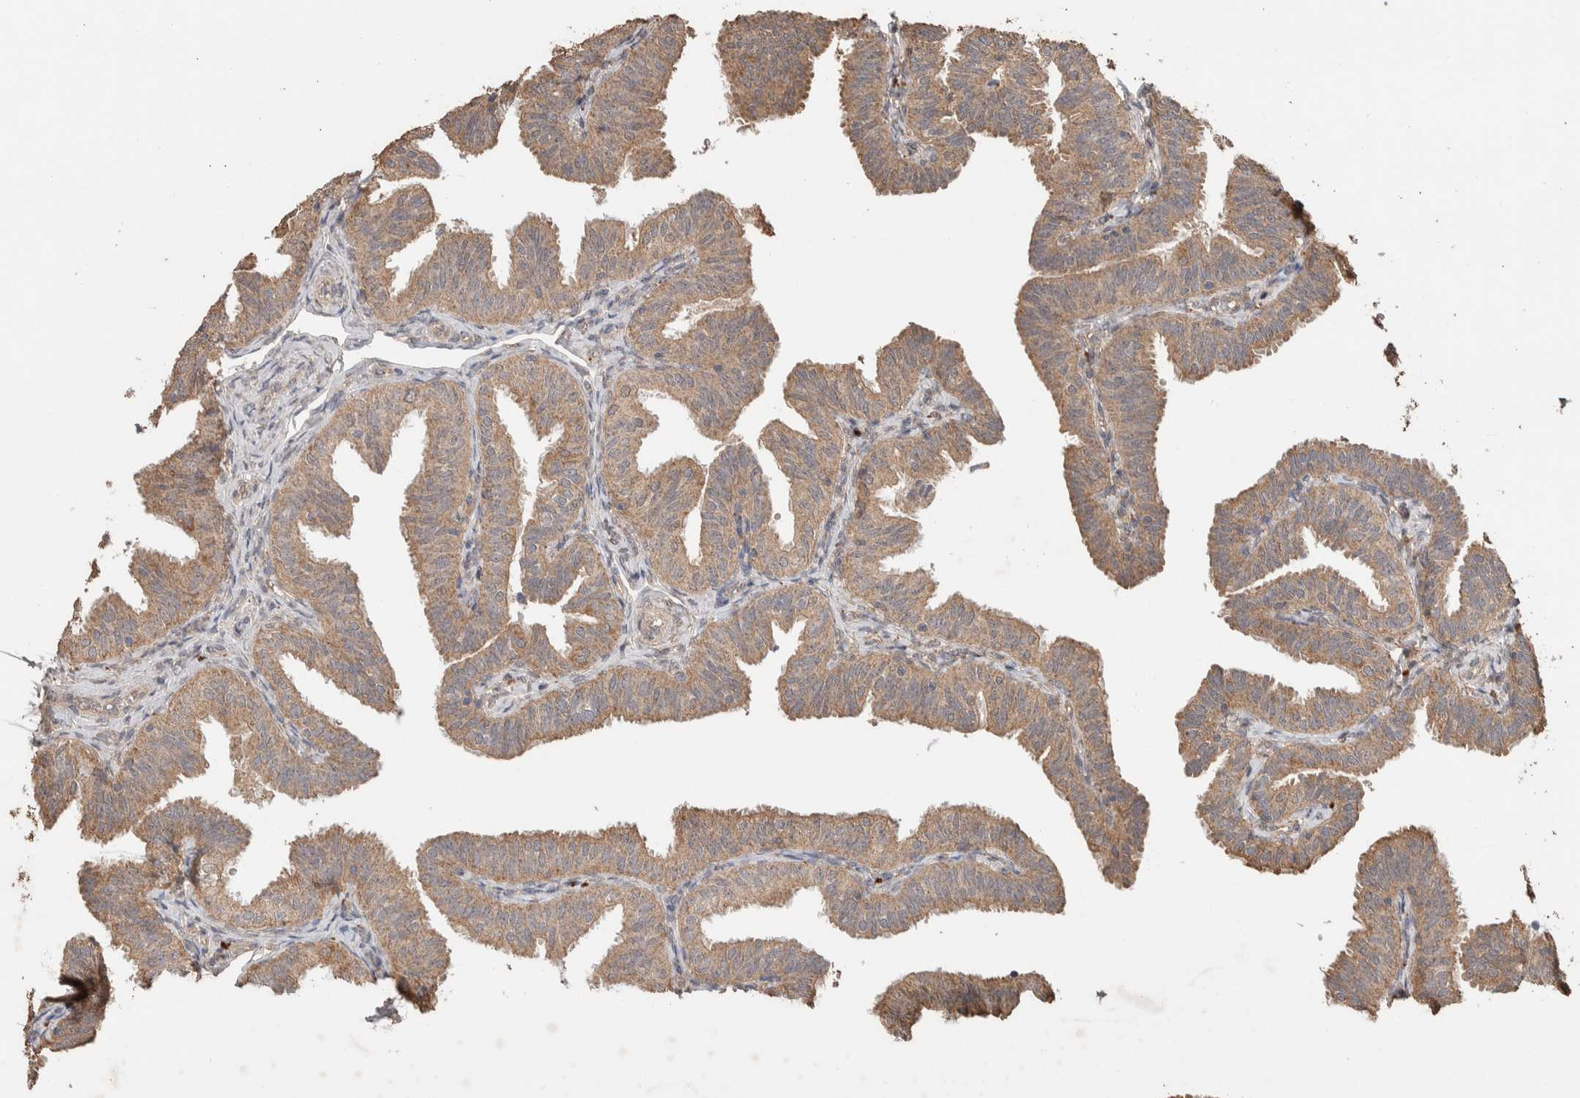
{"staining": {"intensity": "weak", "quantity": ">75%", "location": "cytoplasmic/membranous"}, "tissue": "fallopian tube", "cell_type": "Glandular cells", "image_type": "normal", "snomed": [{"axis": "morphology", "description": "Normal tissue, NOS"}, {"axis": "topography", "description": "Fallopian tube"}], "caption": "Glandular cells demonstrate weak cytoplasmic/membranous positivity in approximately >75% of cells in unremarkable fallopian tube. (Brightfield microscopy of DAB IHC at high magnification).", "gene": "KCNJ5", "patient": {"sex": "female", "age": 35}}